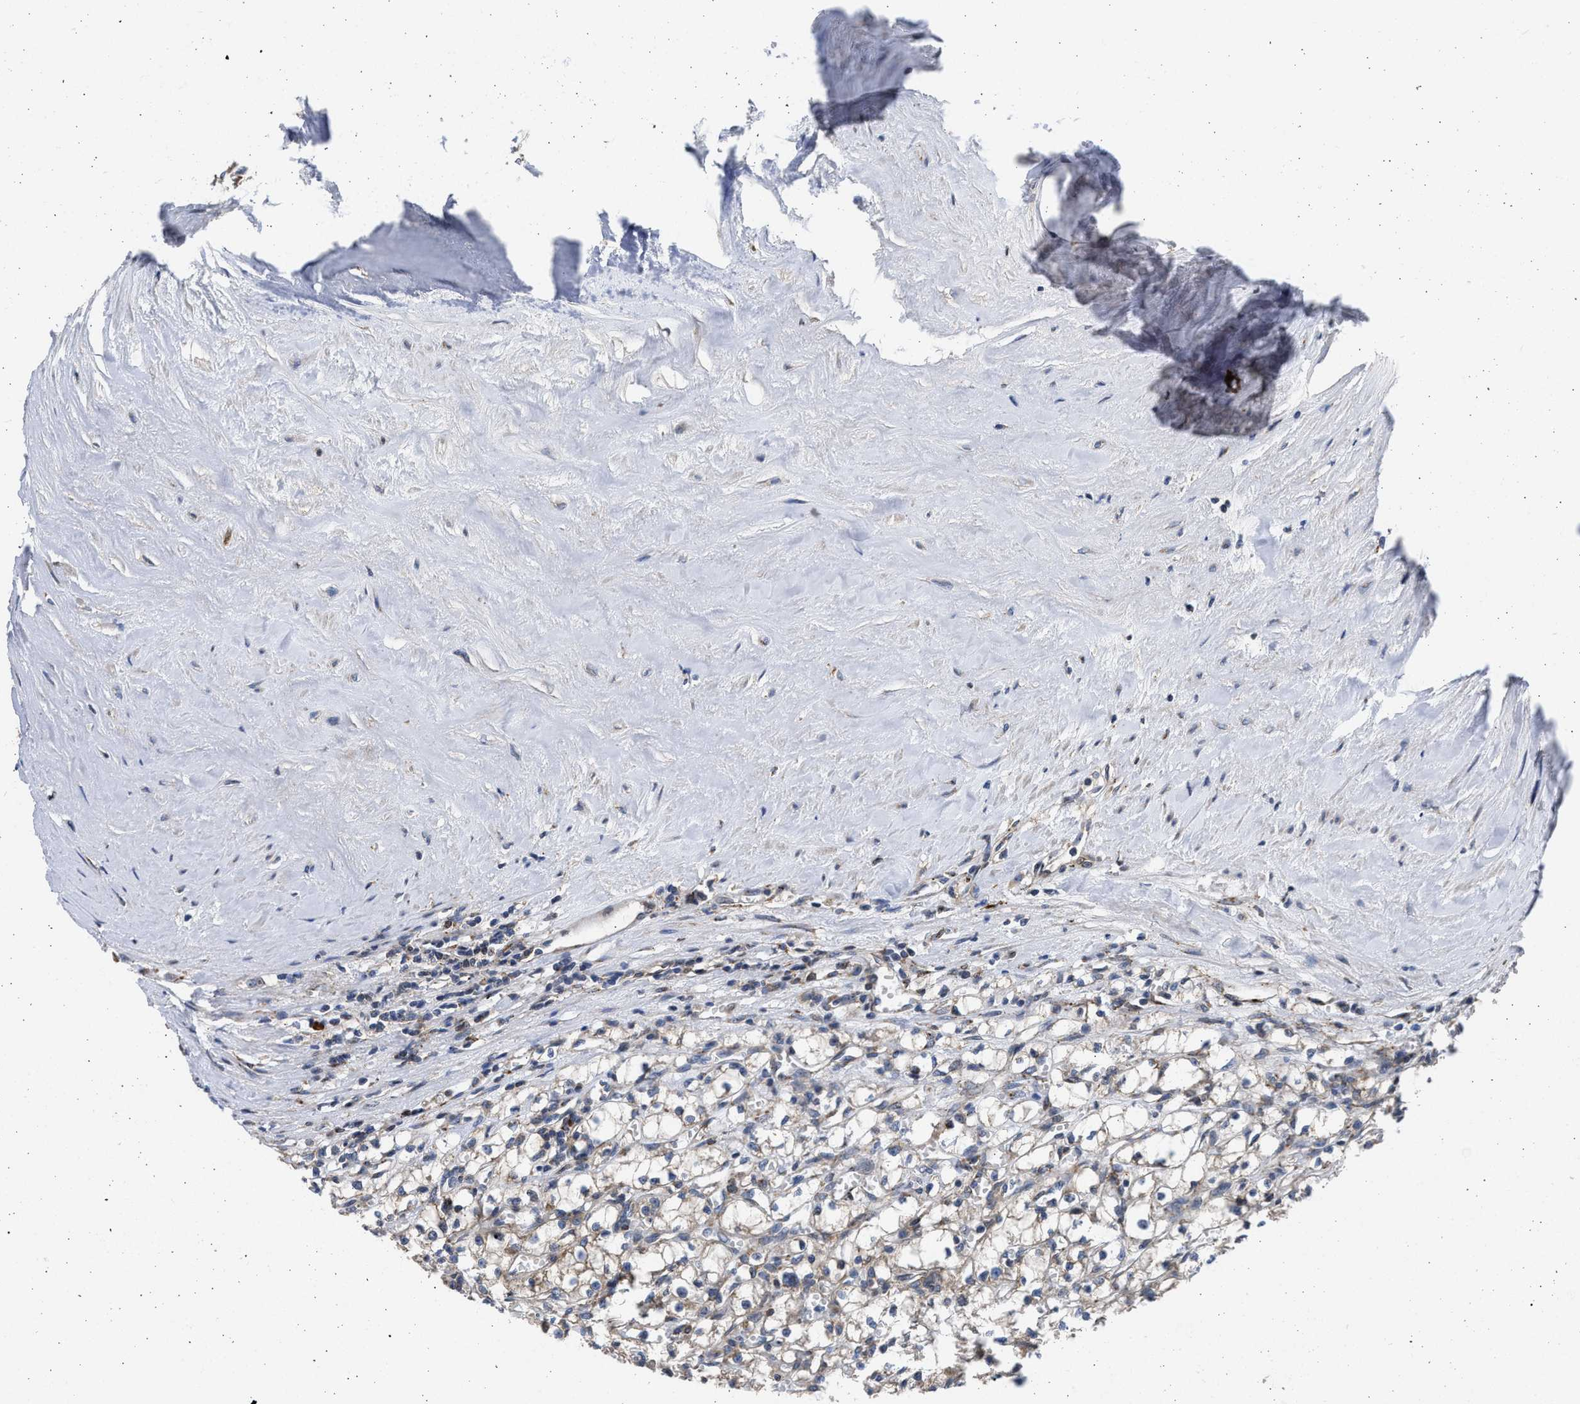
{"staining": {"intensity": "weak", "quantity": "<25%", "location": "cytoplasmic/membranous"}, "tissue": "renal cancer", "cell_type": "Tumor cells", "image_type": "cancer", "snomed": [{"axis": "morphology", "description": "Adenocarcinoma, NOS"}, {"axis": "topography", "description": "Kidney"}], "caption": "Immunohistochemistry (IHC) photomicrograph of neoplastic tissue: human adenocarcinoma (renal) stained with DAB (3,3'-diaminobenzidine) displays no significant protein positivity in tumor cells. (DAB (3,3'-diaminobenzidine) immunohistochemistry visualized using brightfield microscopy, high magnification).", "gene": "PLD2", "patient": {"sex": "male", "age": 56}}